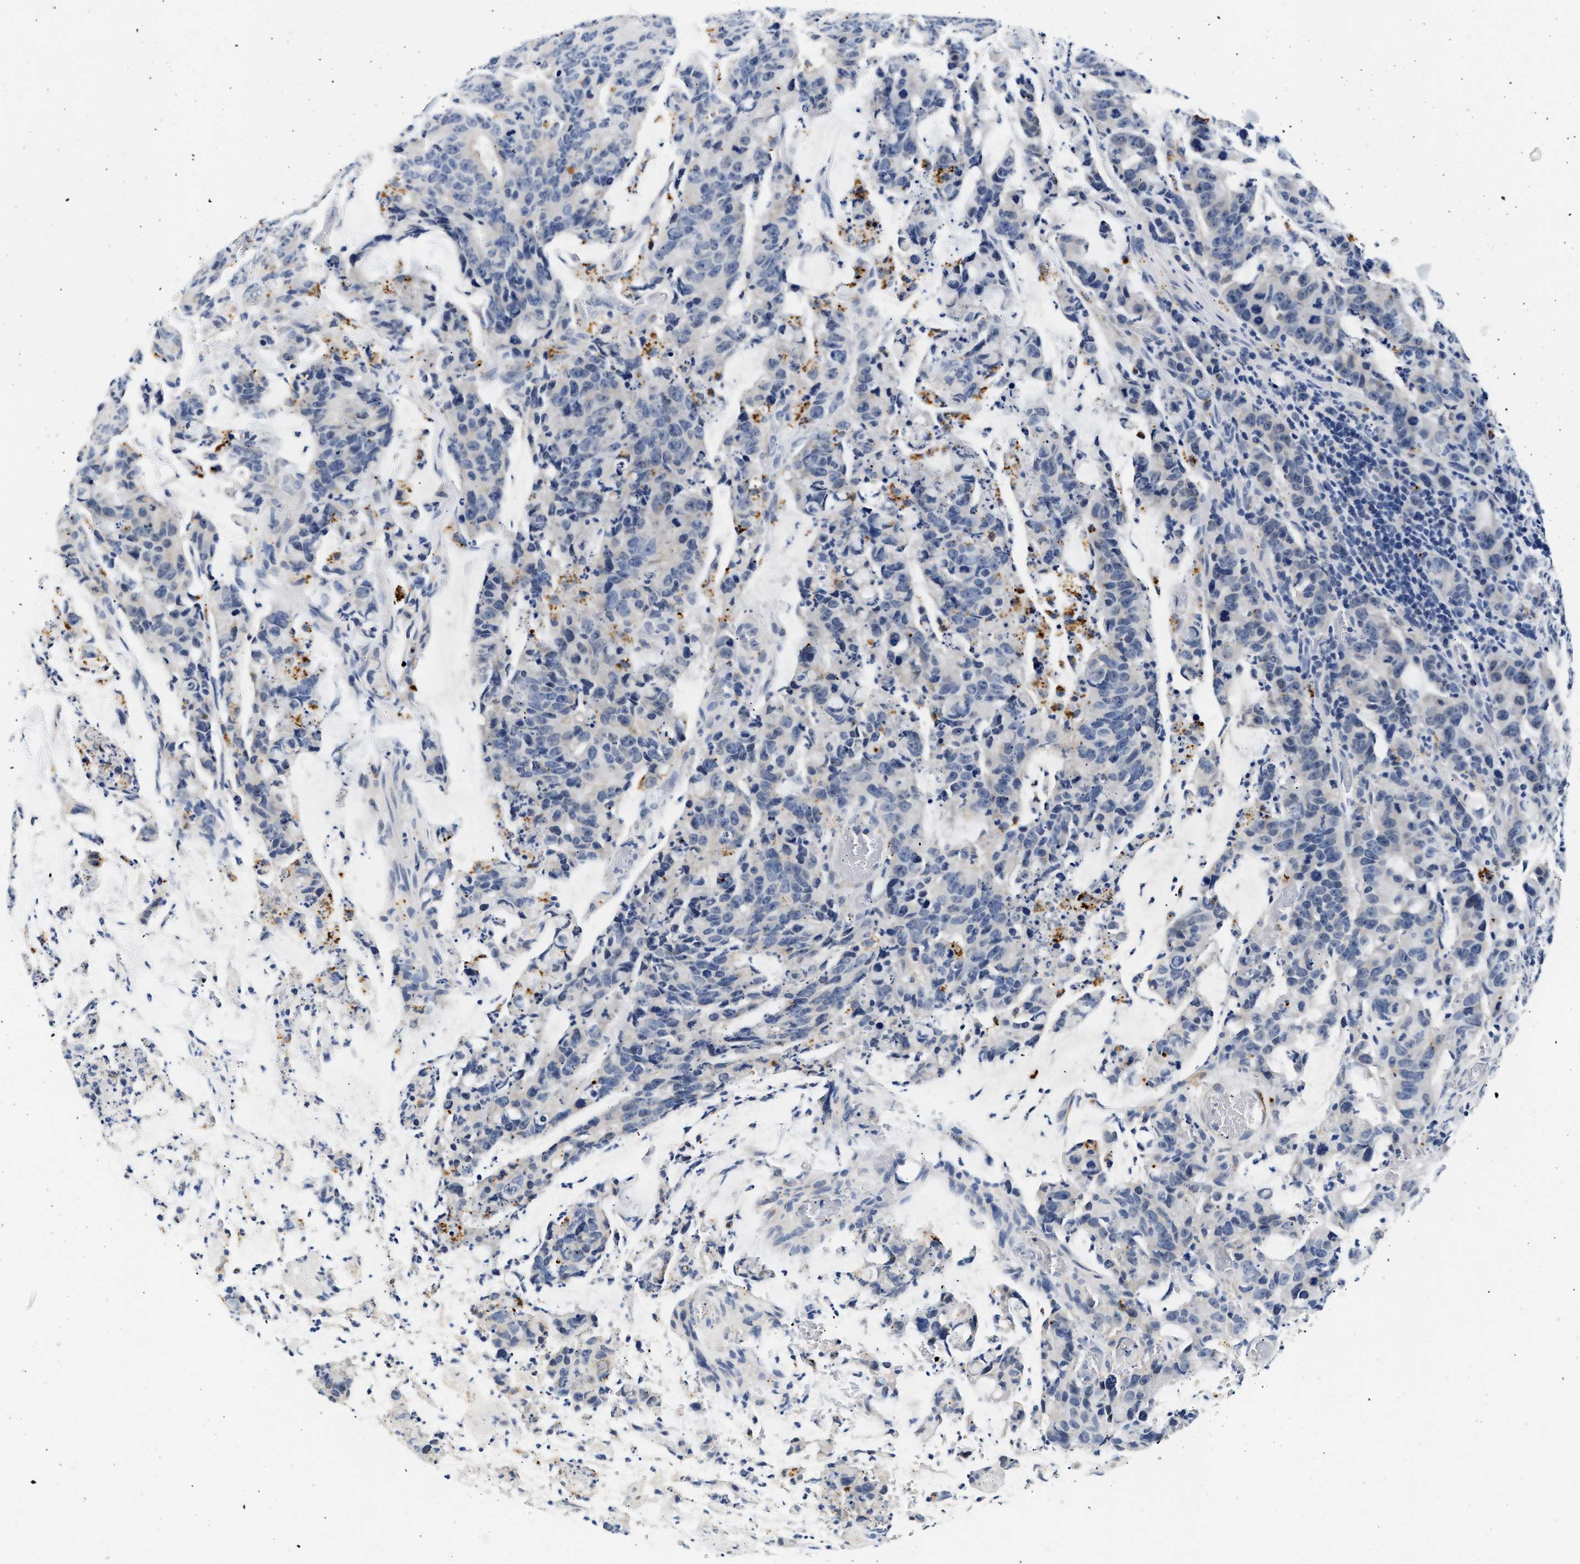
{"staining": {"intensity": "negative", "quantity": "none", "location": "none"}, "tissue": "colorectal cancer", "cell_type": "Tumor cells", "image_type": "cancer", "snomed": [{"axis": "morphology", "description": "Adenocarcinoma, NOS"}, {"axis": "topography", "description": "Colon"}], "caption": "High power microscopy photomicrograph of an IHC image of adenocarcinoma (colorectal), revealing no significant positivity in tumor cells.", "gene": "MED22", "patient": {"sex": "female", "age": 86}}